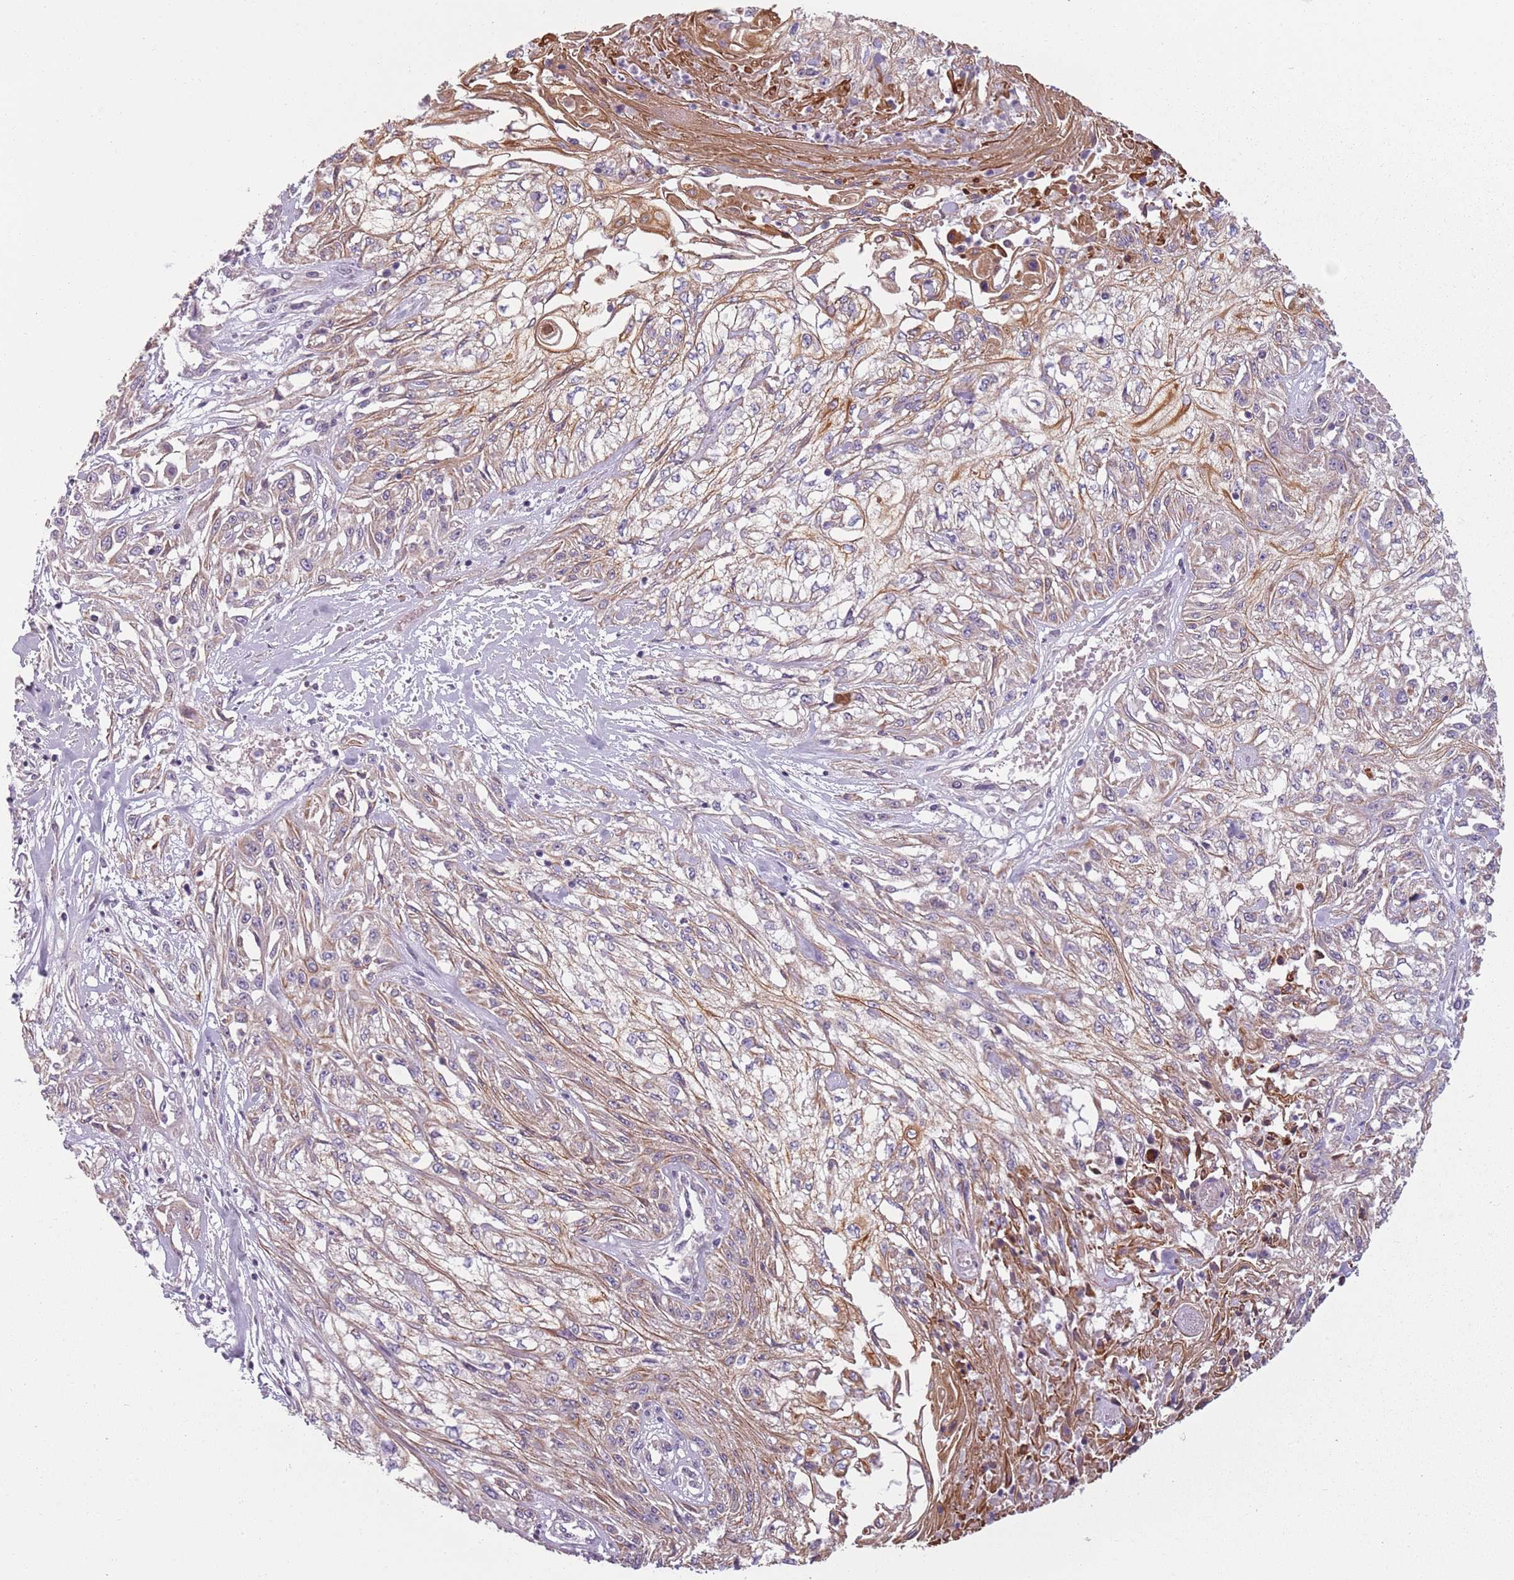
{"staining": {"intensity": "weak", "quantity": "25%-75%", "location": "cytoplasmic/membranous"}, "tissue": "skin cancer", "cell_type": "Tumor cells", "image_type": "cancer", "snomed": [{"axis": "morphology", "description": "Squamous cell carcinoma, NOS"}, {"axis": "morphology", "description": "Squamous cell carcinoma, metastatic, NOS"}, {"axis": "topography", "description": "Skin"}, {"axis": "topography", "description": "Lymph node"}], "caption": "Weak cytoplasmic/membranous protein staining is seen in approximately 25%-75% of tumor cells in squamous cell carcinoma (skin).", "gene": "TLCD2", "patient": {"sex": "male", "age": 75}}